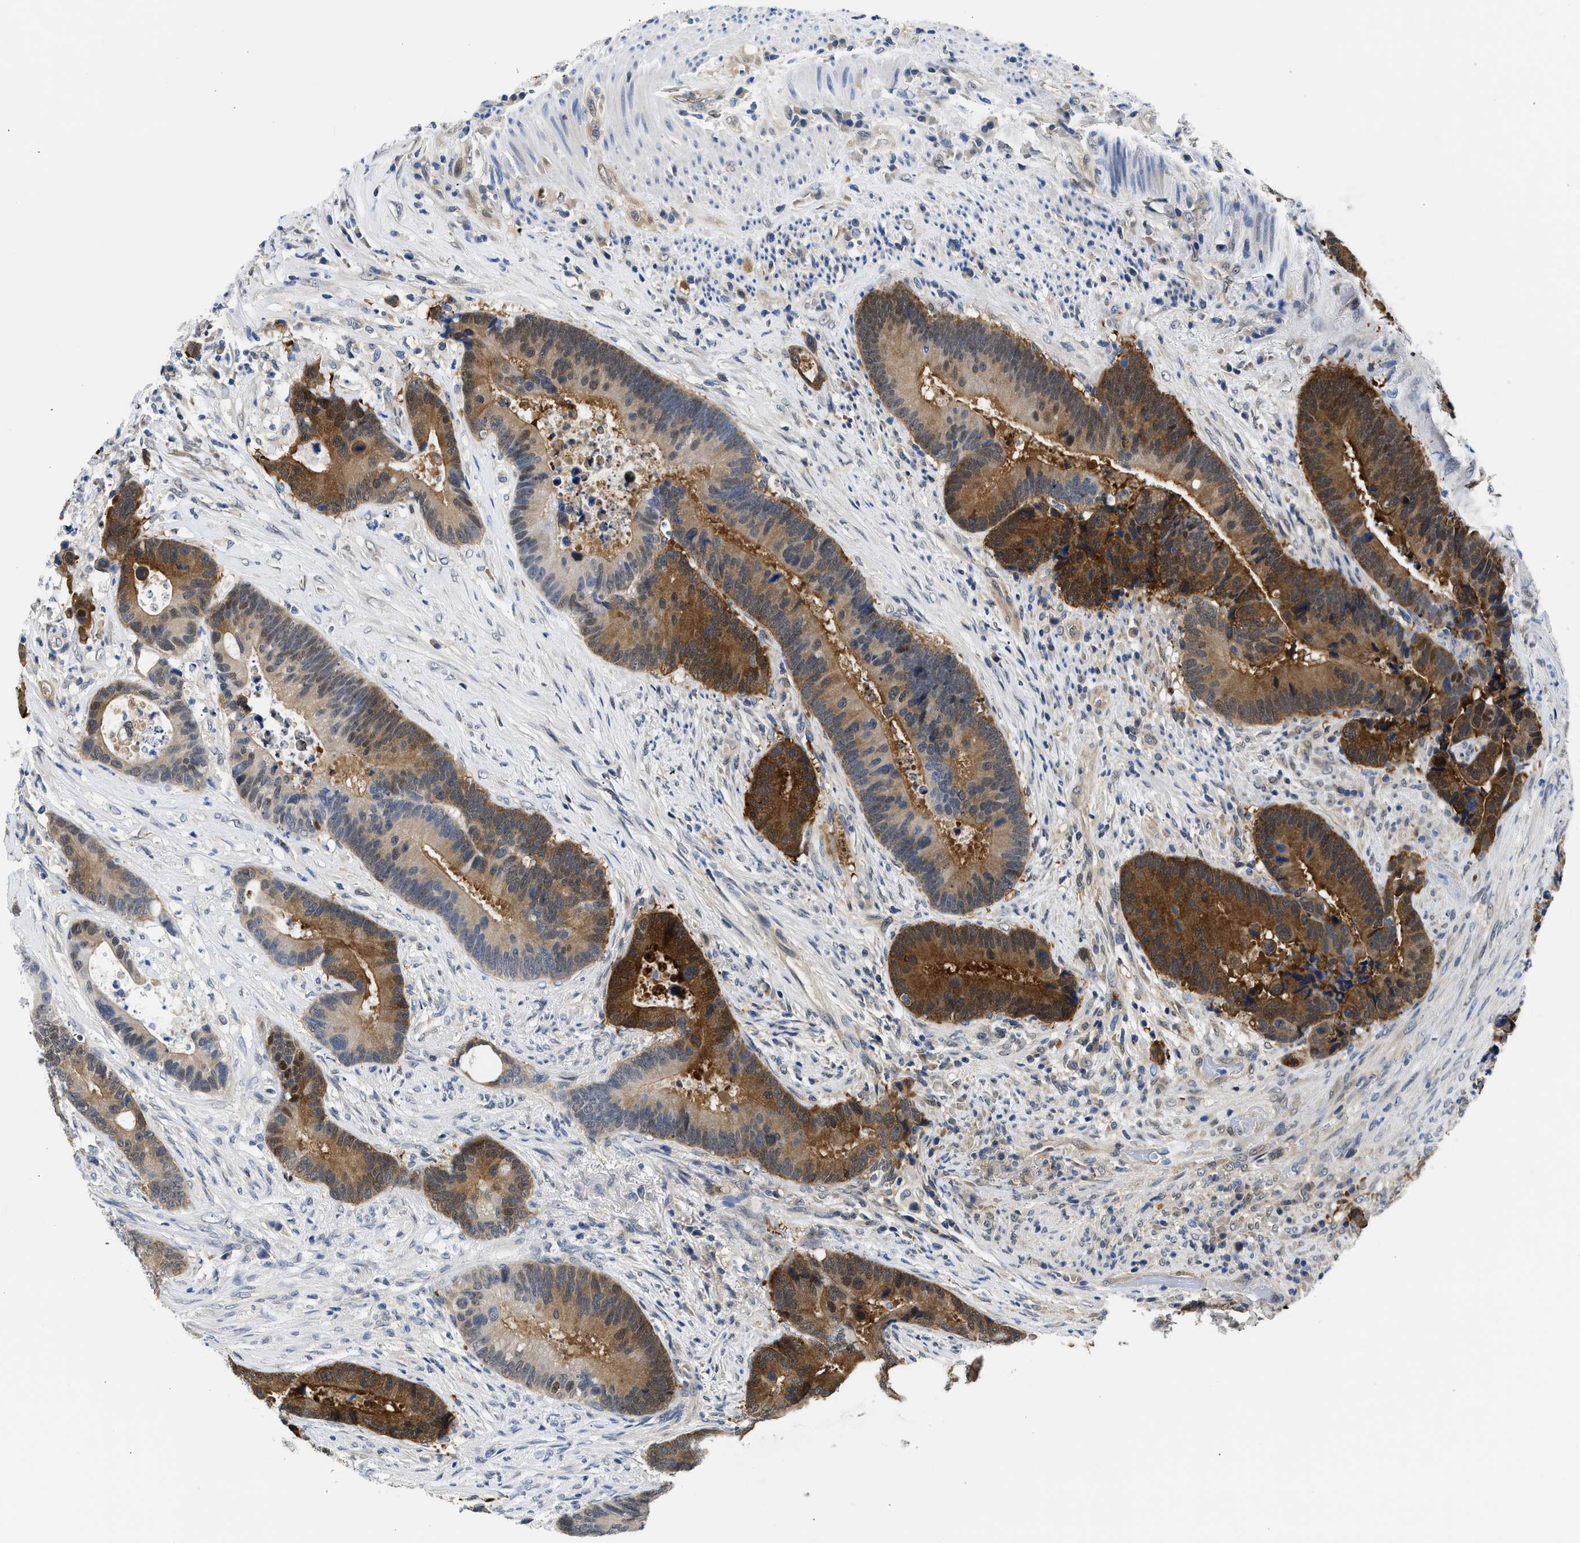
{"staining": {"intensity": "strong", "quantity": "25%-75%", "location": "cytoplasmic/membranous,nuclear"}, "tissue": "colorectal cancer", "cell_type": "Tumor cells", "image_type": "cancer", "snomed": [{"axis": "morphology", "description": "Adenocarcinoma, NOS"}, {"axis": "topography", "description": "Rectum"}], "caption": "Adenocarcinoma (colorectal) stained for a protein (brown) demonstrates strong cytoplasmic/membranous and nuclear positive staining in about 25%-75% of tumor cells.", "gene": "XPO5", "patient": {"sex": "female", "age": 89}}